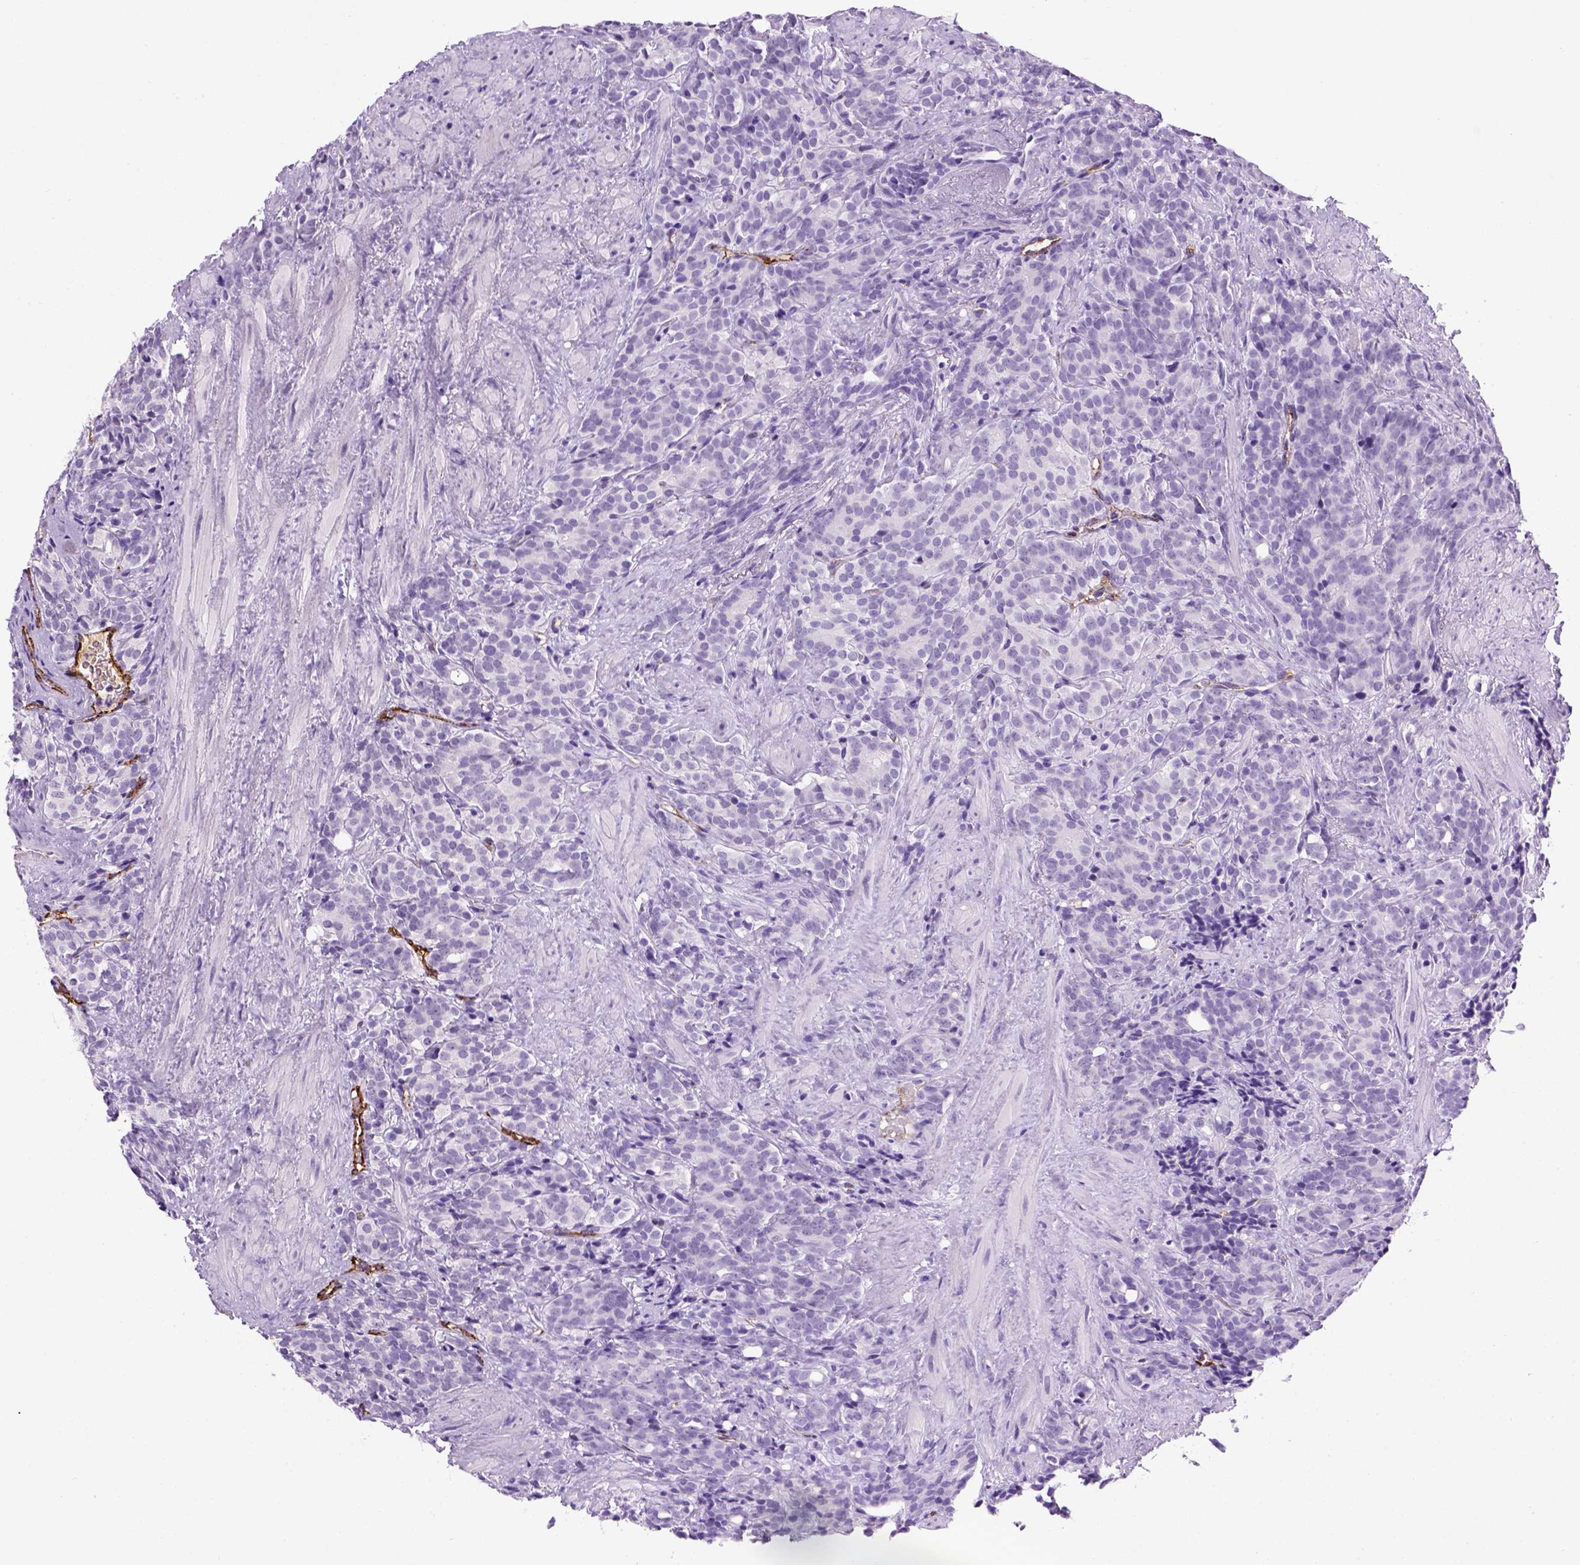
{"staining": {"intensity": "negative", "quantity": "none", "location": "none"}, "tissue": "prostate cancer", "cell_type": "Tumor cells", "image_type": "cancer", "snomed": [{"axis": "morphology", "description": "Adenocarcinoma, High grade"}, {"axis": "topography", "description": "Prostate"}], "caption": "Human prostate adenocarcinoma (high-grade) stained for a protein using IHC shows no staining in tumor cells.", "gene": "VWF", "patient": {"sex": "male", "age": 84}}